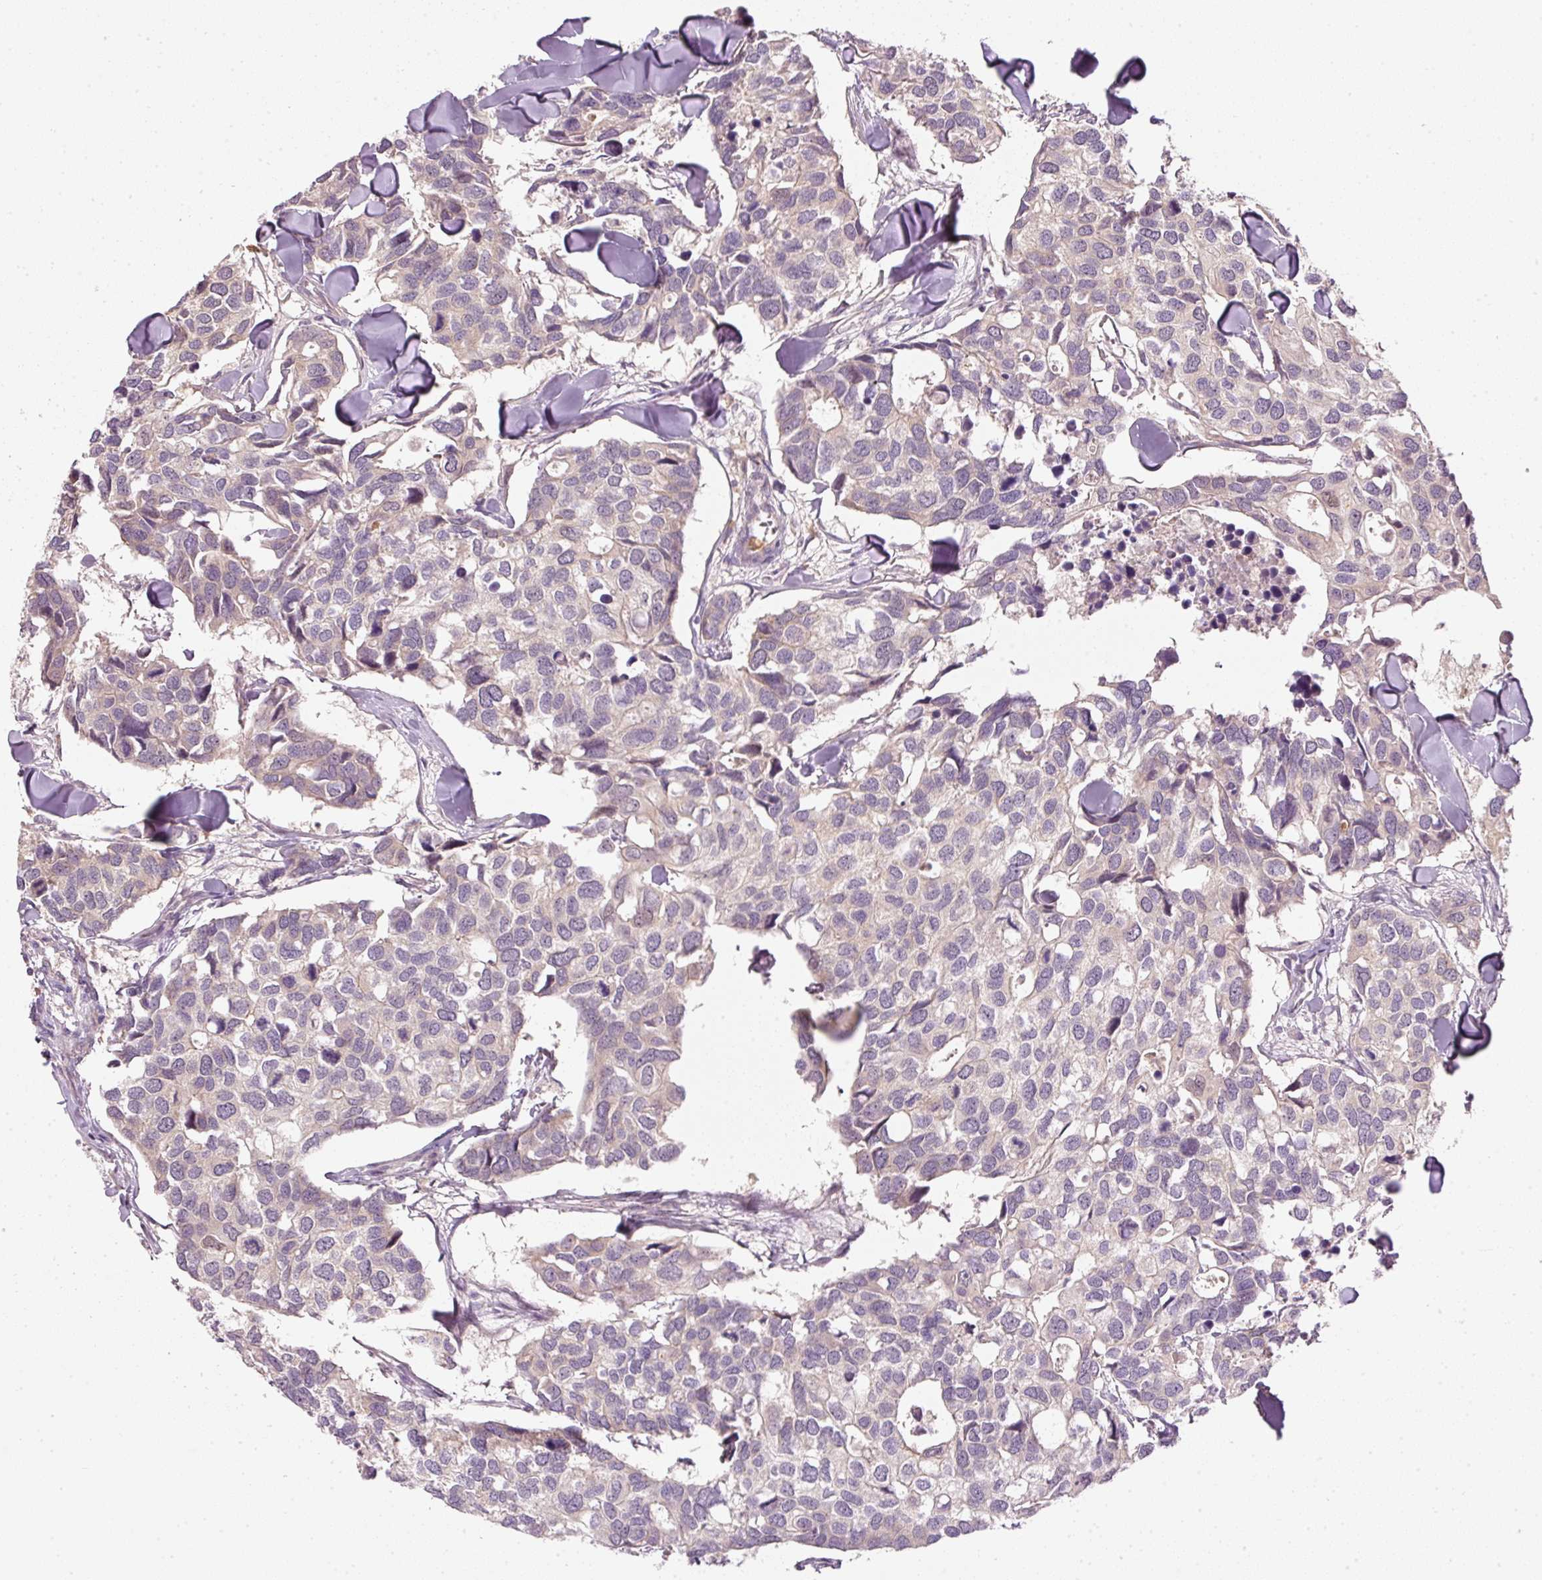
{"staining": {"intensity": "negative", "quantity": "none", "location": "none"}, "tissue": "breast cancer", "cell_type": "Tumor cells", "image_type": "cancer", "snomed": [{"axis": "morphology", "description": "Duct carcinoma"}, {"axis": "topography", "description": "Breast"}], "caption": "Tumor cells are negative for brown protein staining in breast intraductal carcinoma.", "gene": "CTTNBP2", "patient": {"sex": "female", "age": 83}}